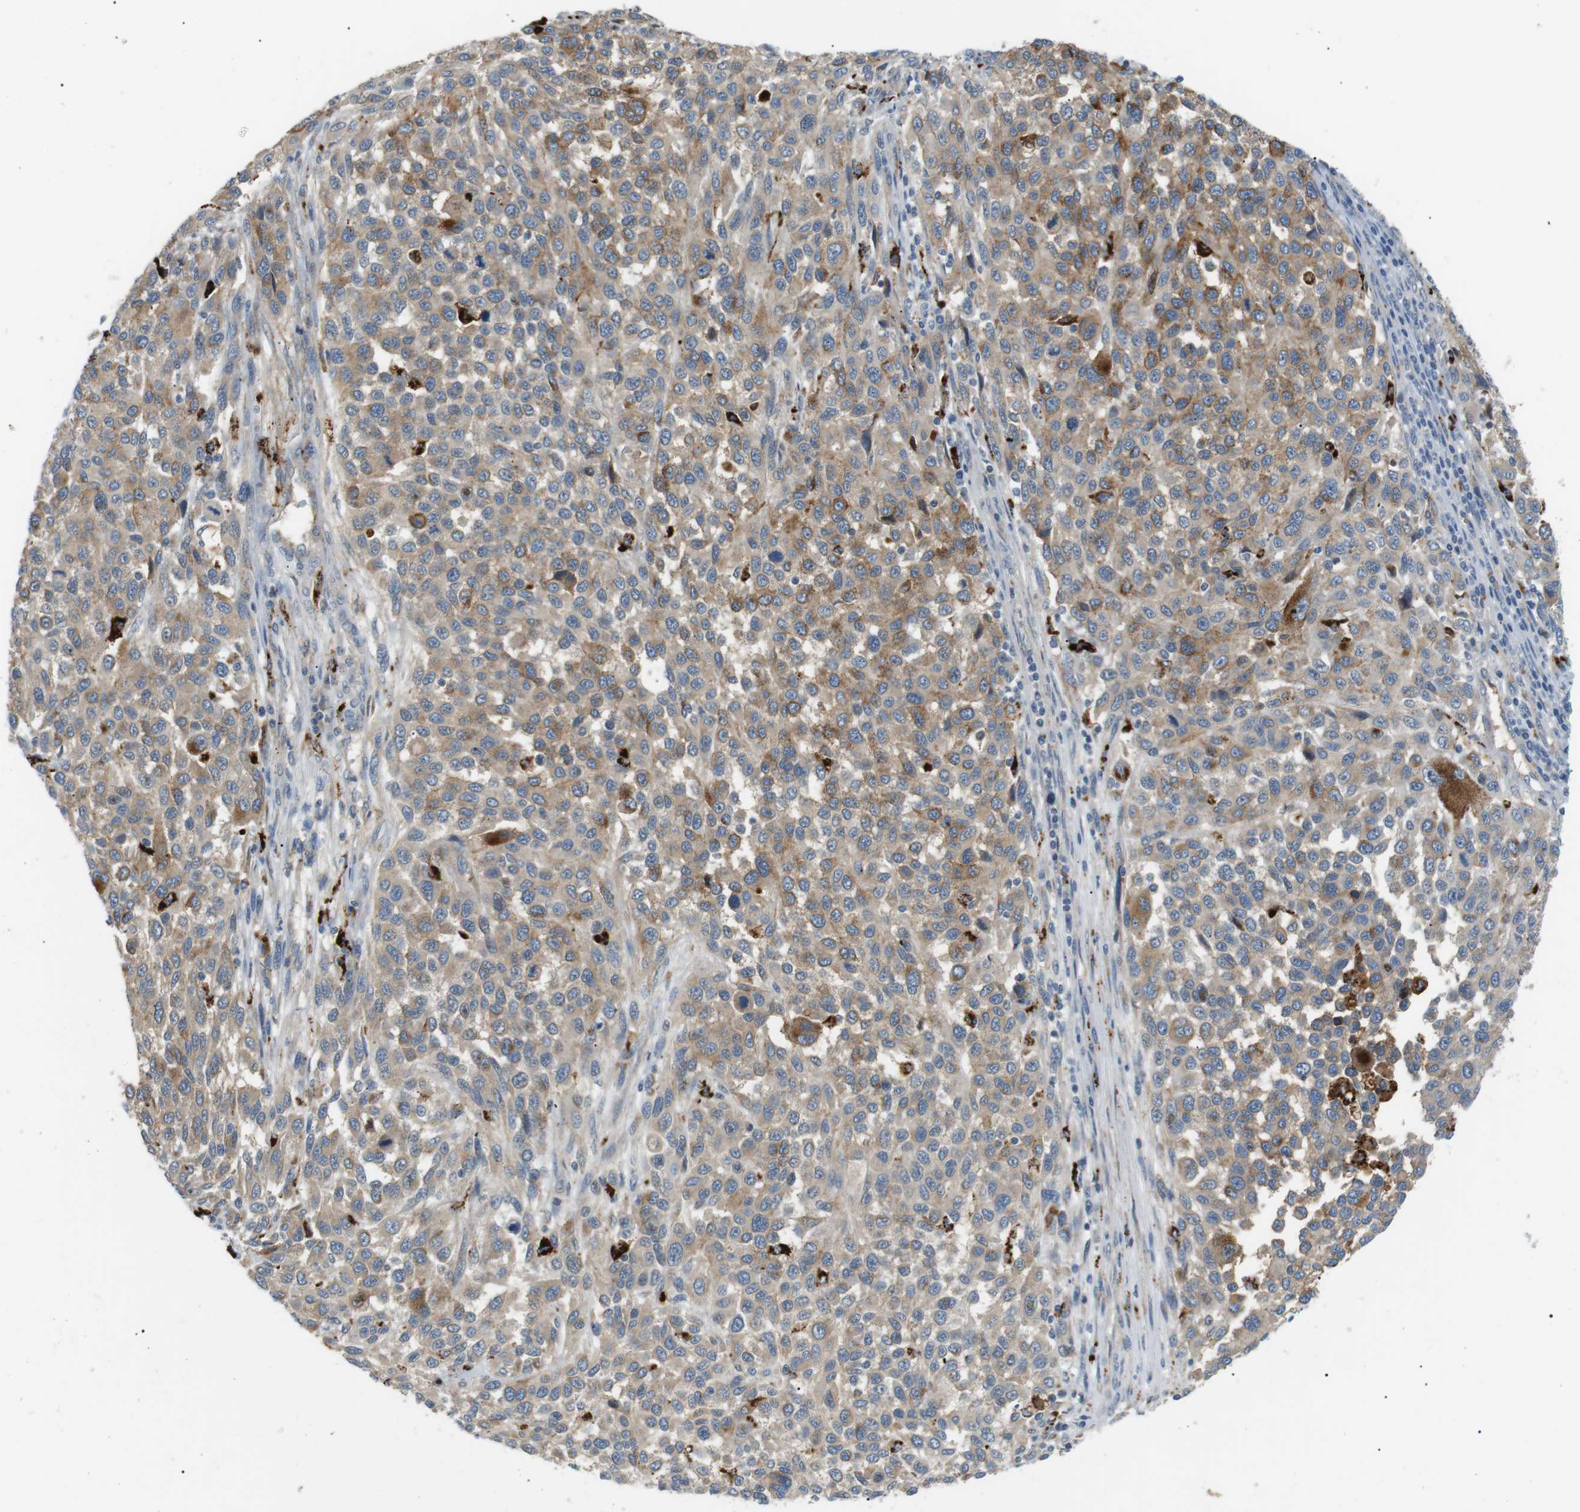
{"staining": {"intensity": "moderate", "quantity": "25%-75%", "location": "cytoplasmic/membranous"}, "tissue": "melanoma", "cell_type": "Tumor cells", "image_type": "cancer", "snomed": [{"axis": "morphology", "description": "Malignant melanoma, Metastatic site"}, {"axis": "topography", "description": "Lymph node"}], "caption": "The image reveals staining of melanoma, revealing moderate cytoplasmic/membranous protein expression (brown color) within tumor cells.", "gene": "B4GALNT2", "patient": {"sex": "male", "age": 61}}